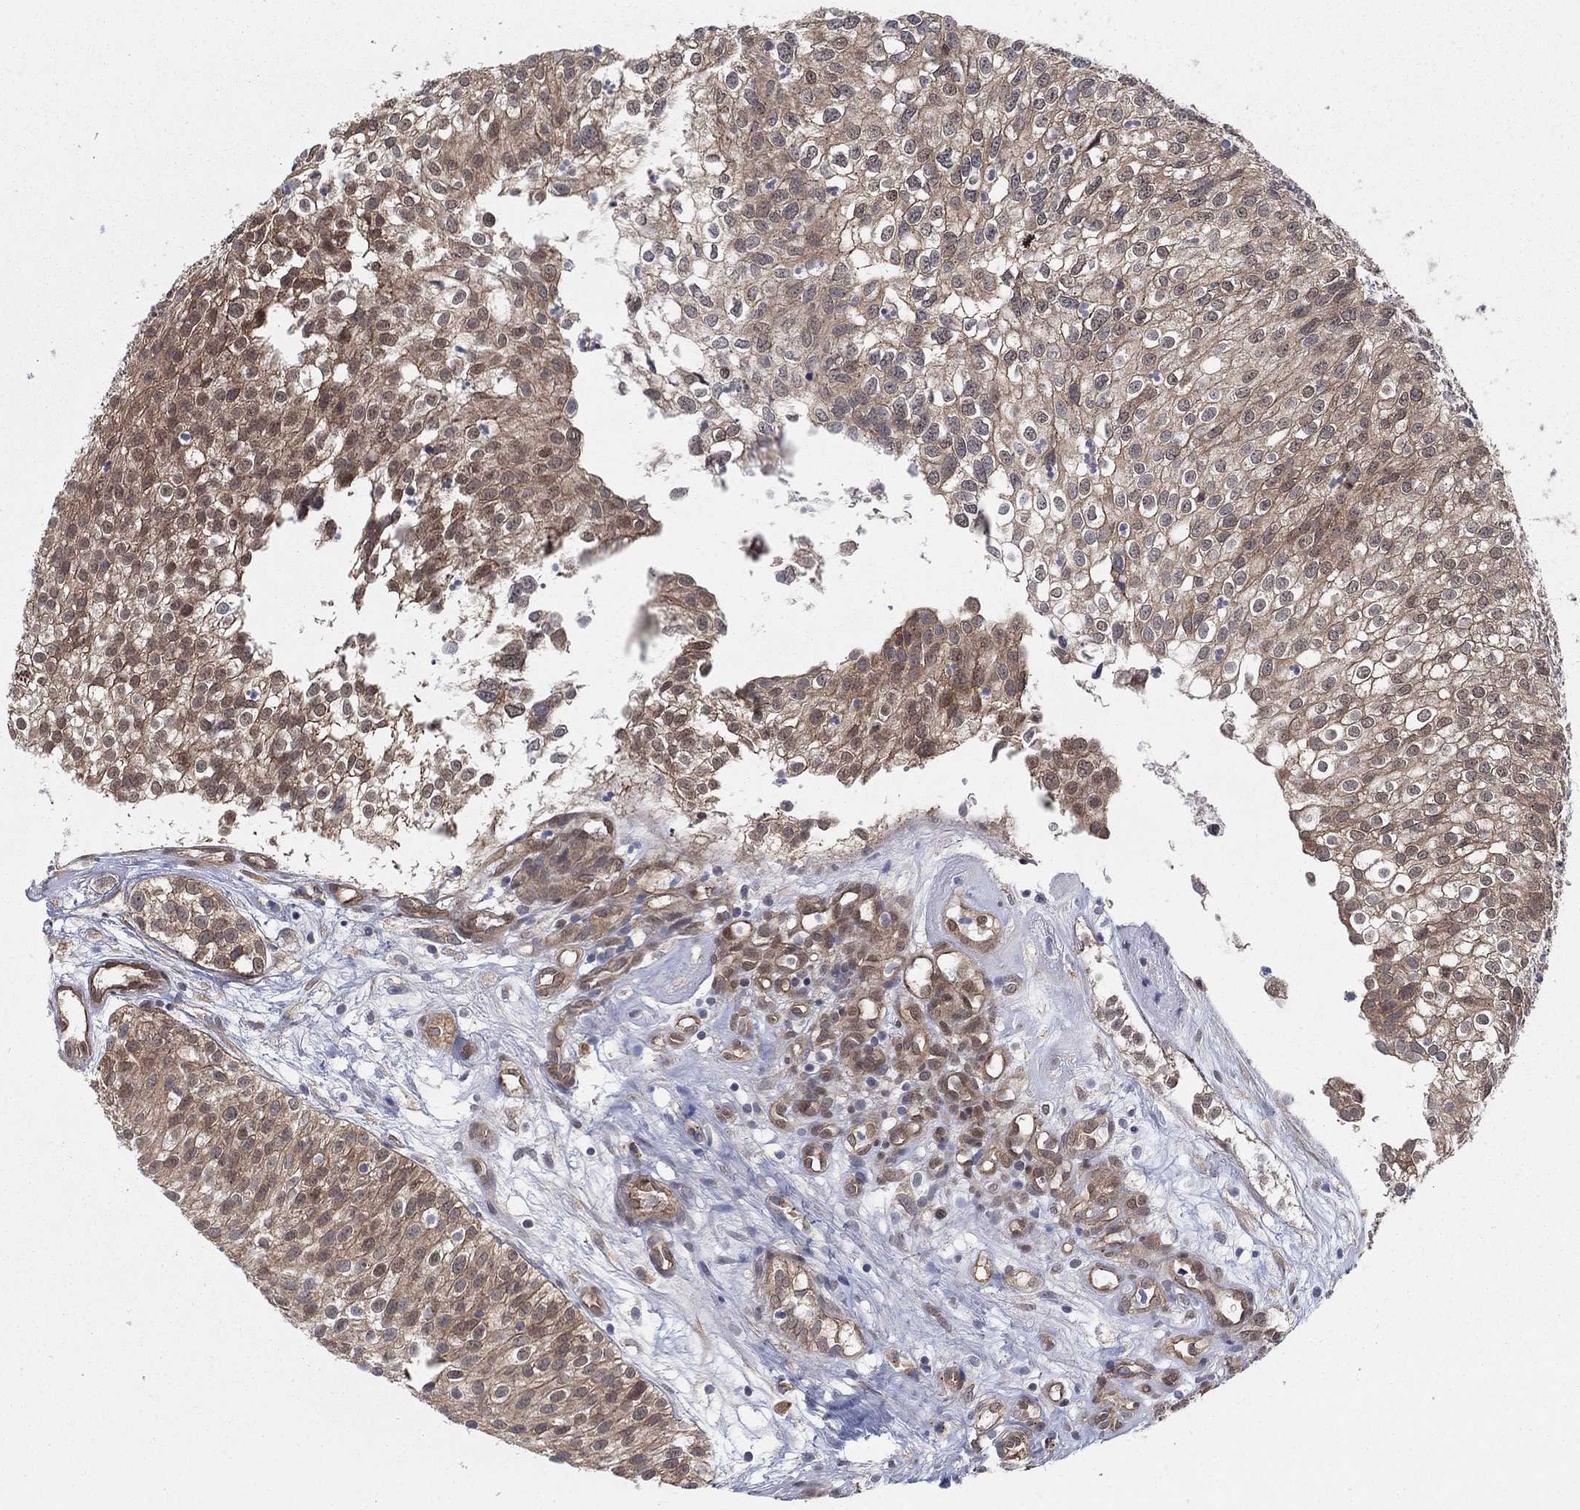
{"staining": {"intensity": "moderate", "quantity": "25%-75%", "location": "cytoplasmic/membranous,nuclear"}, "tissue": "urothelial cancer", "cell_type": "Tumor cells", "image_type": "cancer", "snomed": [{"axis": "morphology", "description": "Urothelial carcinoma, High grade"}, {"axis": "topography", "description": "Urinary bladder"}], "caption": "A photomicrograph of human urothelial cancer stained for a protein shows moderate cytoplasmic/membranous and nuclear brown staining in tumor cells.", "gene": "SH3RF1", "patient": {"sex": "female", "age": 79}}